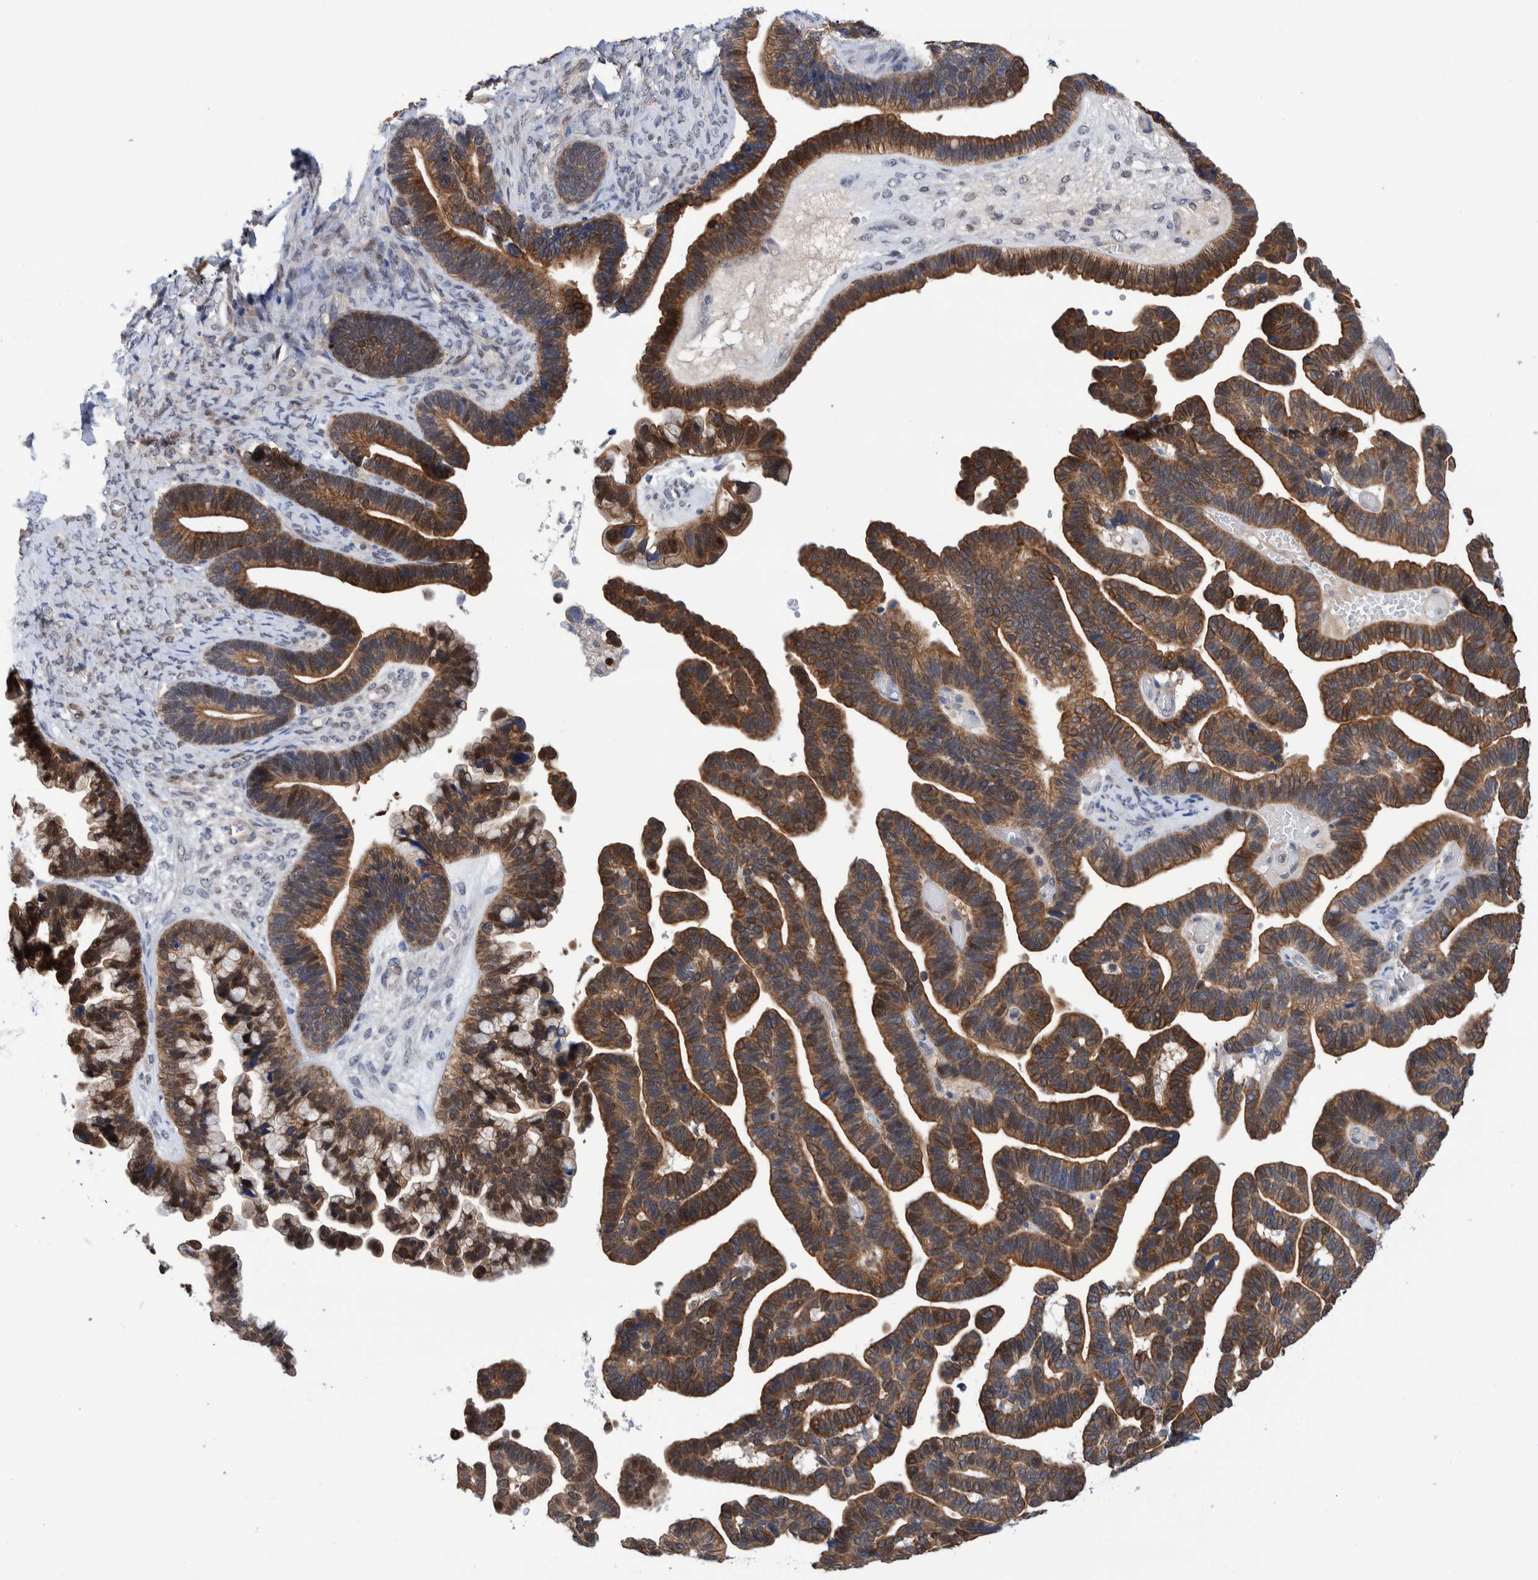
{"staining": {"intensity": "moderate", "quantity": ">75%", "location": "cytoplasmic/membranous,nuclear"}, "tissue": "ovarian cancer", "cell_type": "Tumor cells", "image_type": "cancer", "snomed": [{"axis": "morphology", "description": "Cystadenocarcinoma, serous, NOS"}, {"axis": "topography", "description": "Ovary"}], "caption": "Immunohistochemistry of ovarian cancer shows medium levels of moderate cytoplasmic/membranous and nuclear positivity in approximately >75% of tumor cells.", "gene": "PFAS", "patient": {"sex": "female", "age": 56}}